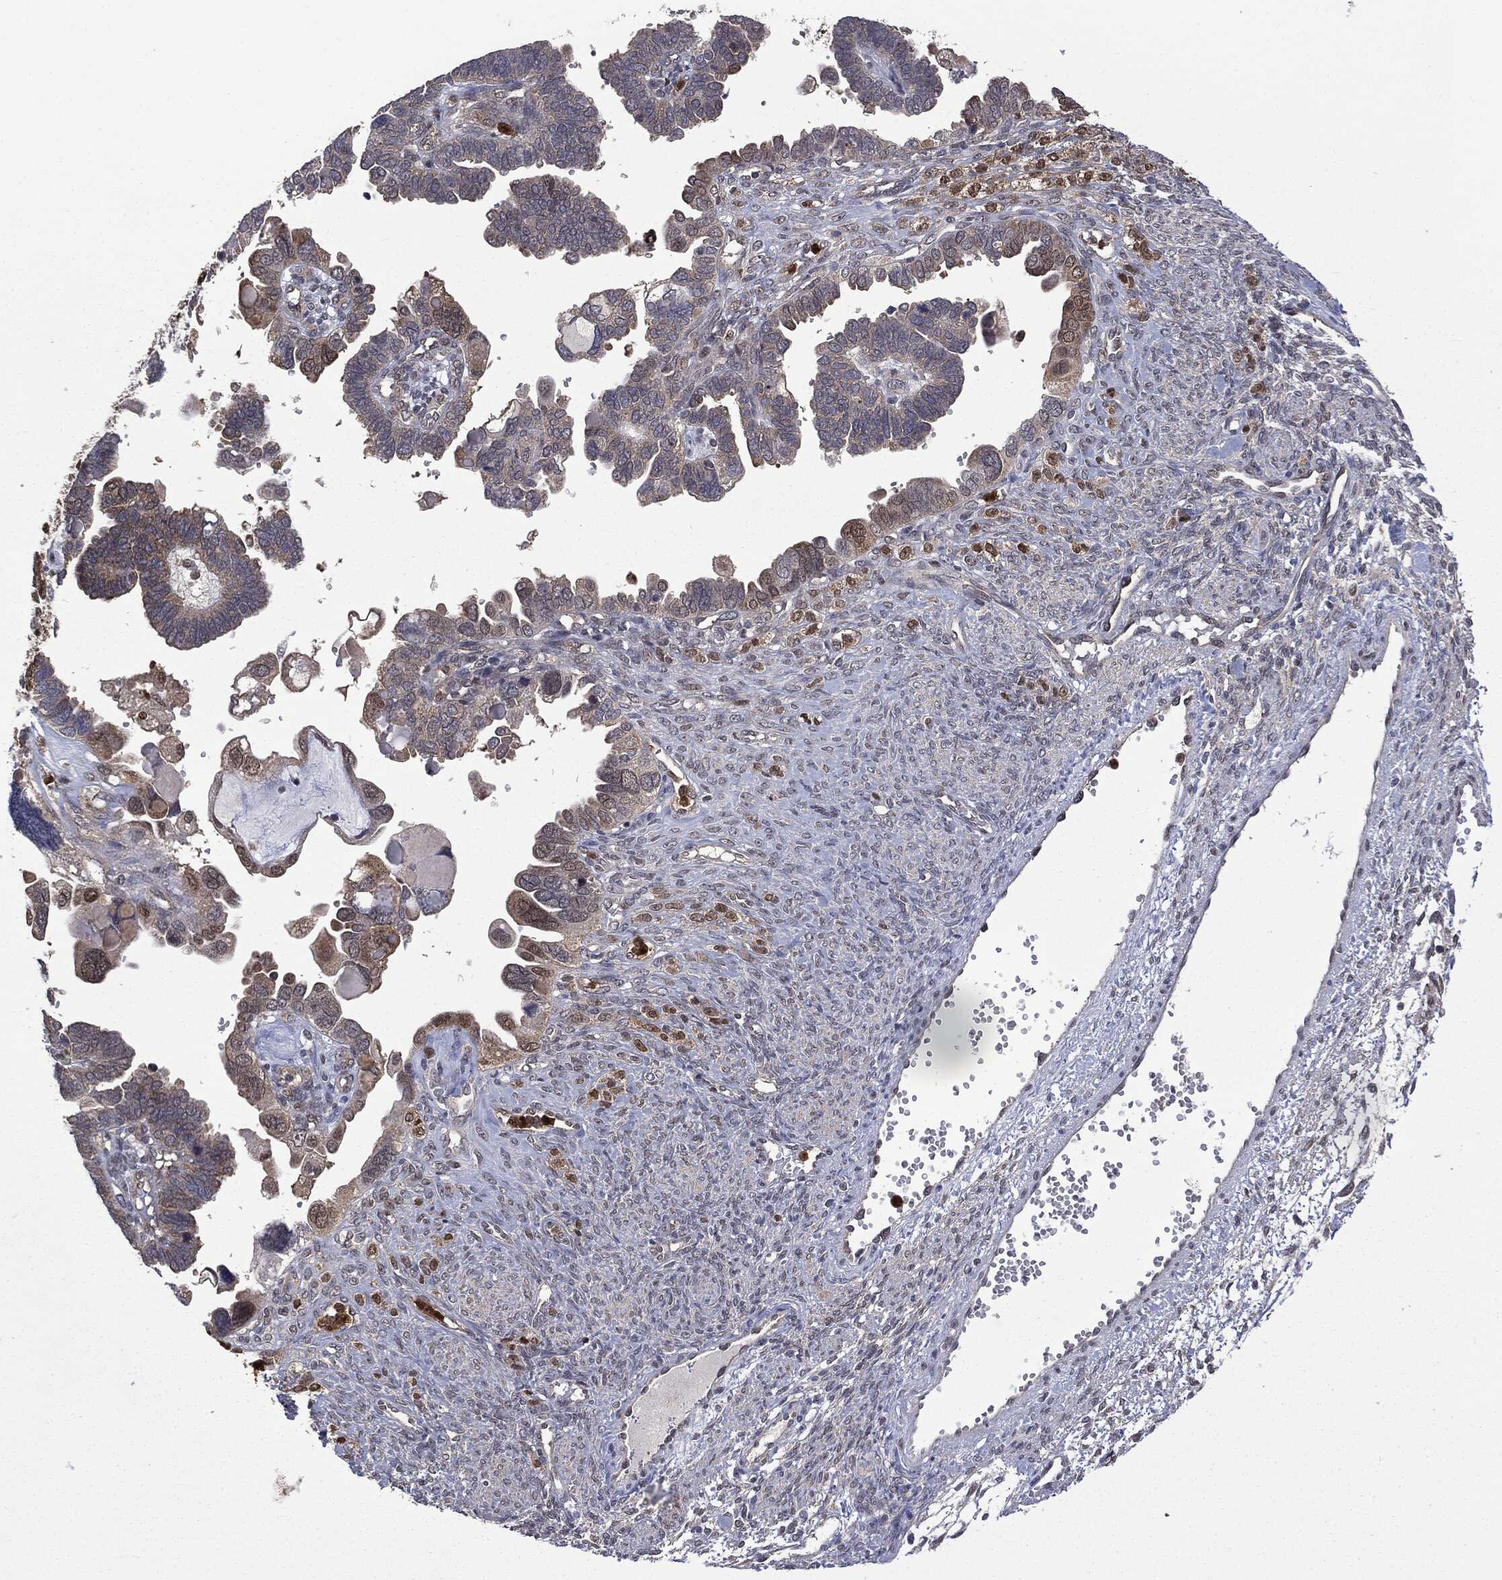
{"staining": {"intensity": "strong", "quantity": "<25%", "location": "cytoplasmic/membranous"}, "tissue": "ovarian cancer", "cell_type": "Tumor cells", "image_type": "cancer", "snomed": [{"axis": "morphology", "description": "Cystadenocarcinoma, serous, NOS"}, {"axis": "topography", "description": "Ovary"}], "caption": "Serous cystadenocarcinoma (ovarian) stained with DAB IHC displays medium levels of strong cytoplasmic/membranous positivity in approximately <25% of tumor cells.", "gene": "GPI", "patient": {"sex": "female", "age": 51}}